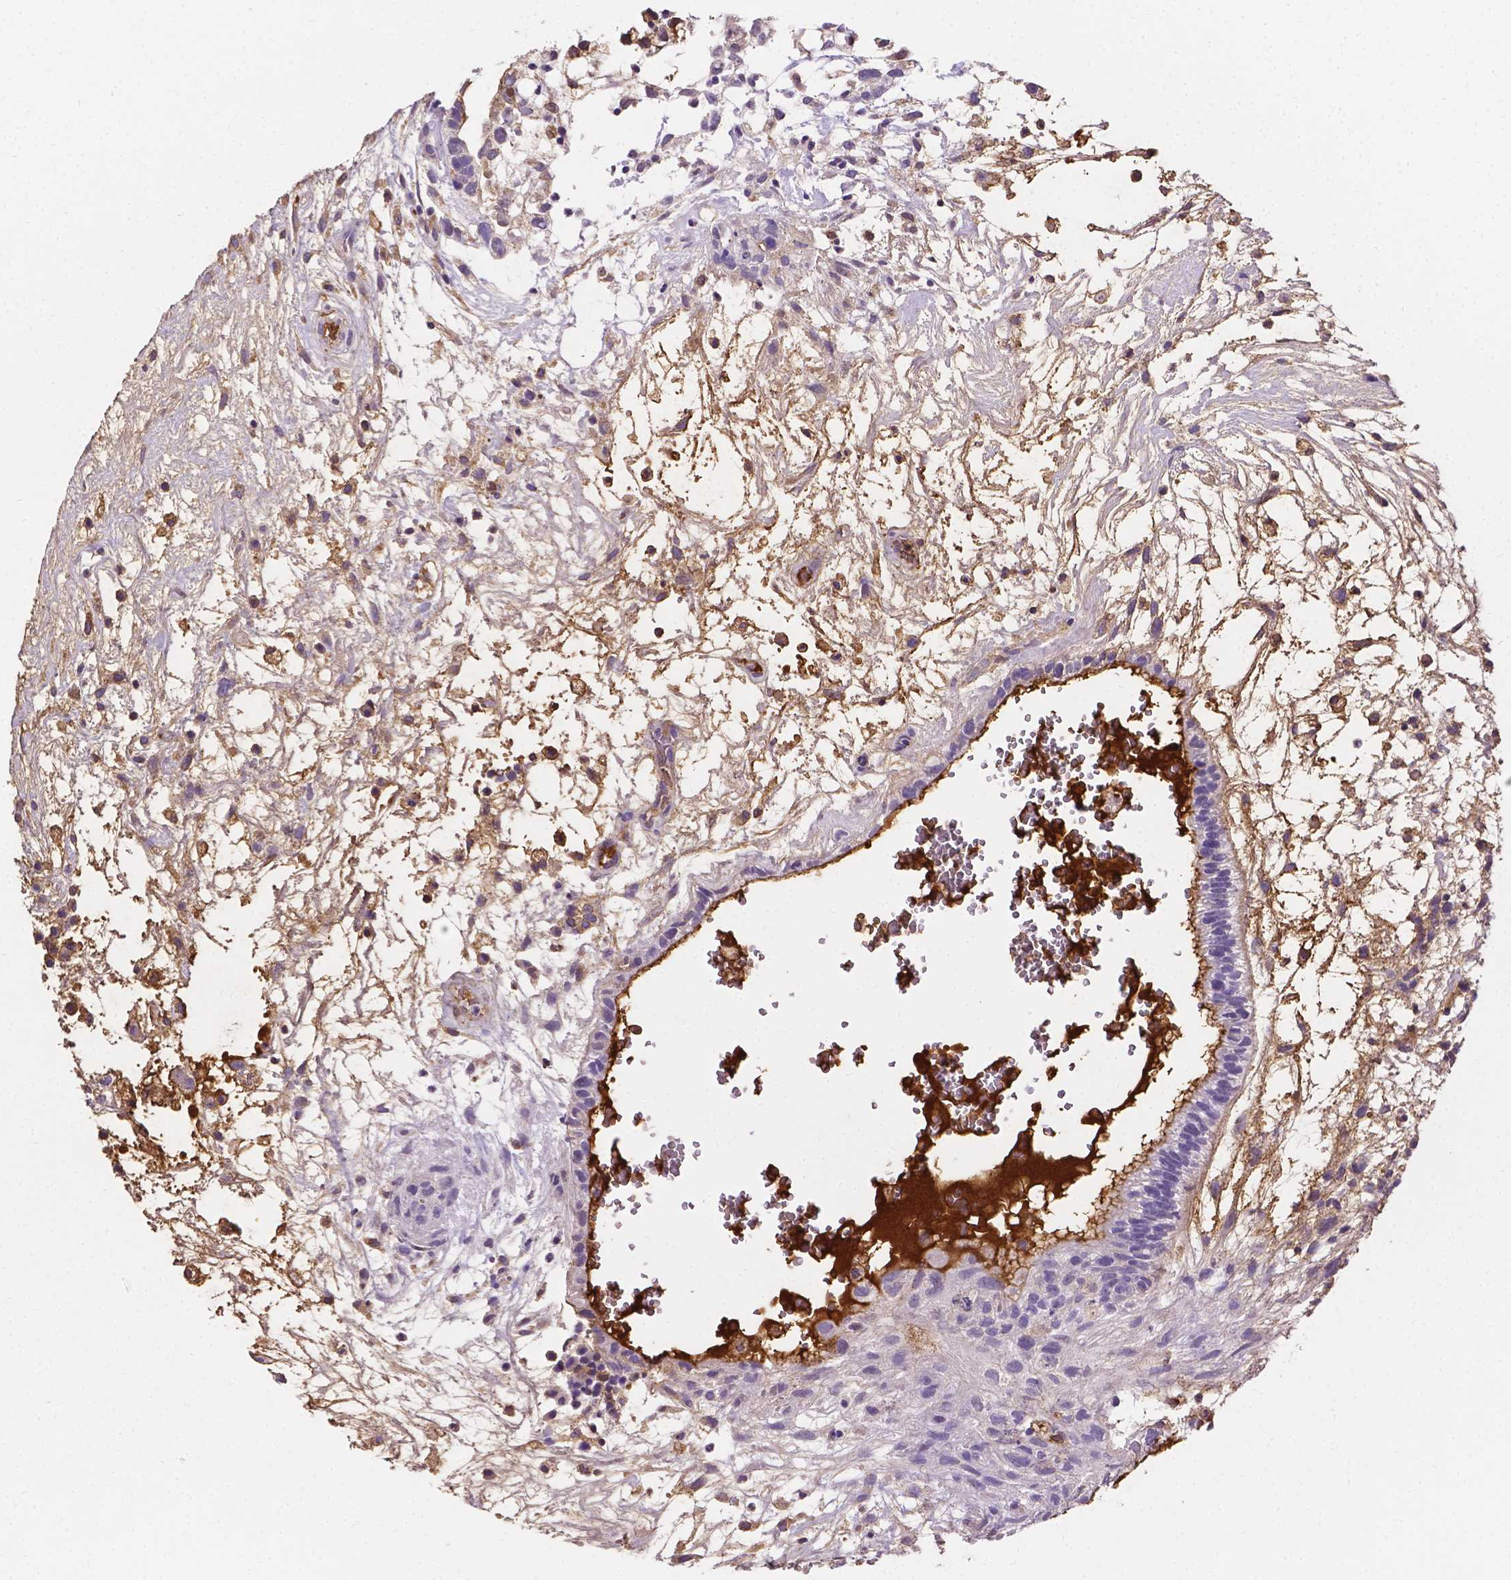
{"staining": {"intensity": "negative", "quantity": "none", "location": "none"}, "tissue": "testis cancer", "cell_type": "Tumor cells", "image_type": "cancer", "snomed": [{"axis": "morphology", "description": "Normal tissue, NOS"}, {"axis": "morphology", "description": "Carcinoma, Embryonal, NOS"}, {"axis": "topography", "description": "Testis"}], "caption": "Histopathology image shows no significant protein expression in tumor cells of testis cancer (embryonal carcinoma).", "gene": "APOE", "patient": {"sex": "male", "age": 32}}